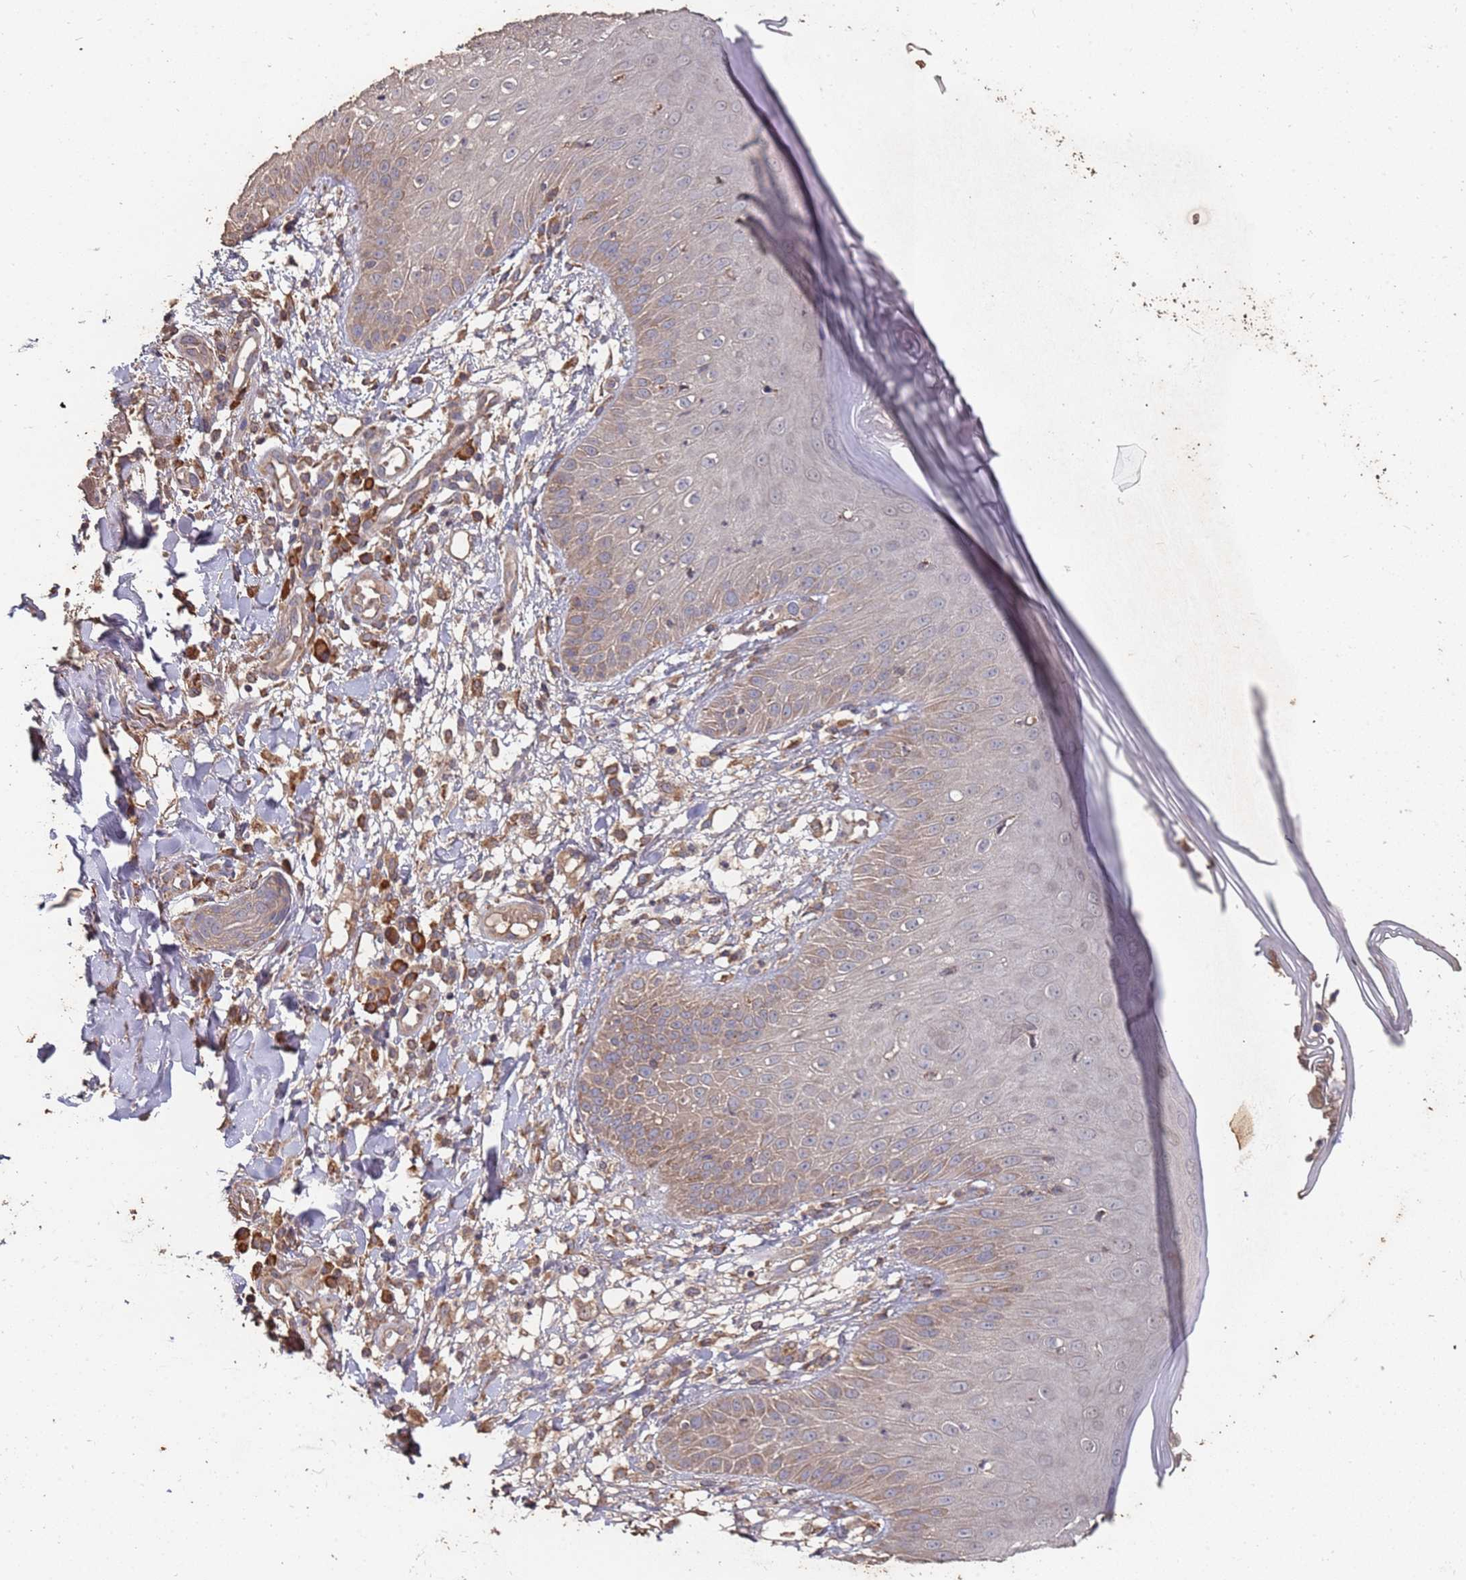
{"staining": {"intensity": "moderate", "quantity": "25%-75%", "location": "cytoplasmic/membranous"}, "tissue": "skin", "cell_type": "Epidermal cells", "image_type": "normal", "snomed": [{"axis": "morphology", "description": "Normal tissue, NOS"}, {"axis": "morphology", "description": "Inflammation, NOS"}, {"axis": "topography", "description": "Soft tissue"}, {"axis": "topography", "description": "Anal"}], "caption": "Skin stained for a protein (brown) reveals moderate cytoplasmic/membranous positive expression in about 25%-75% of epidermal cells.", "gene": "ATG5", "patient": {"sex": "female", "age": 15}}